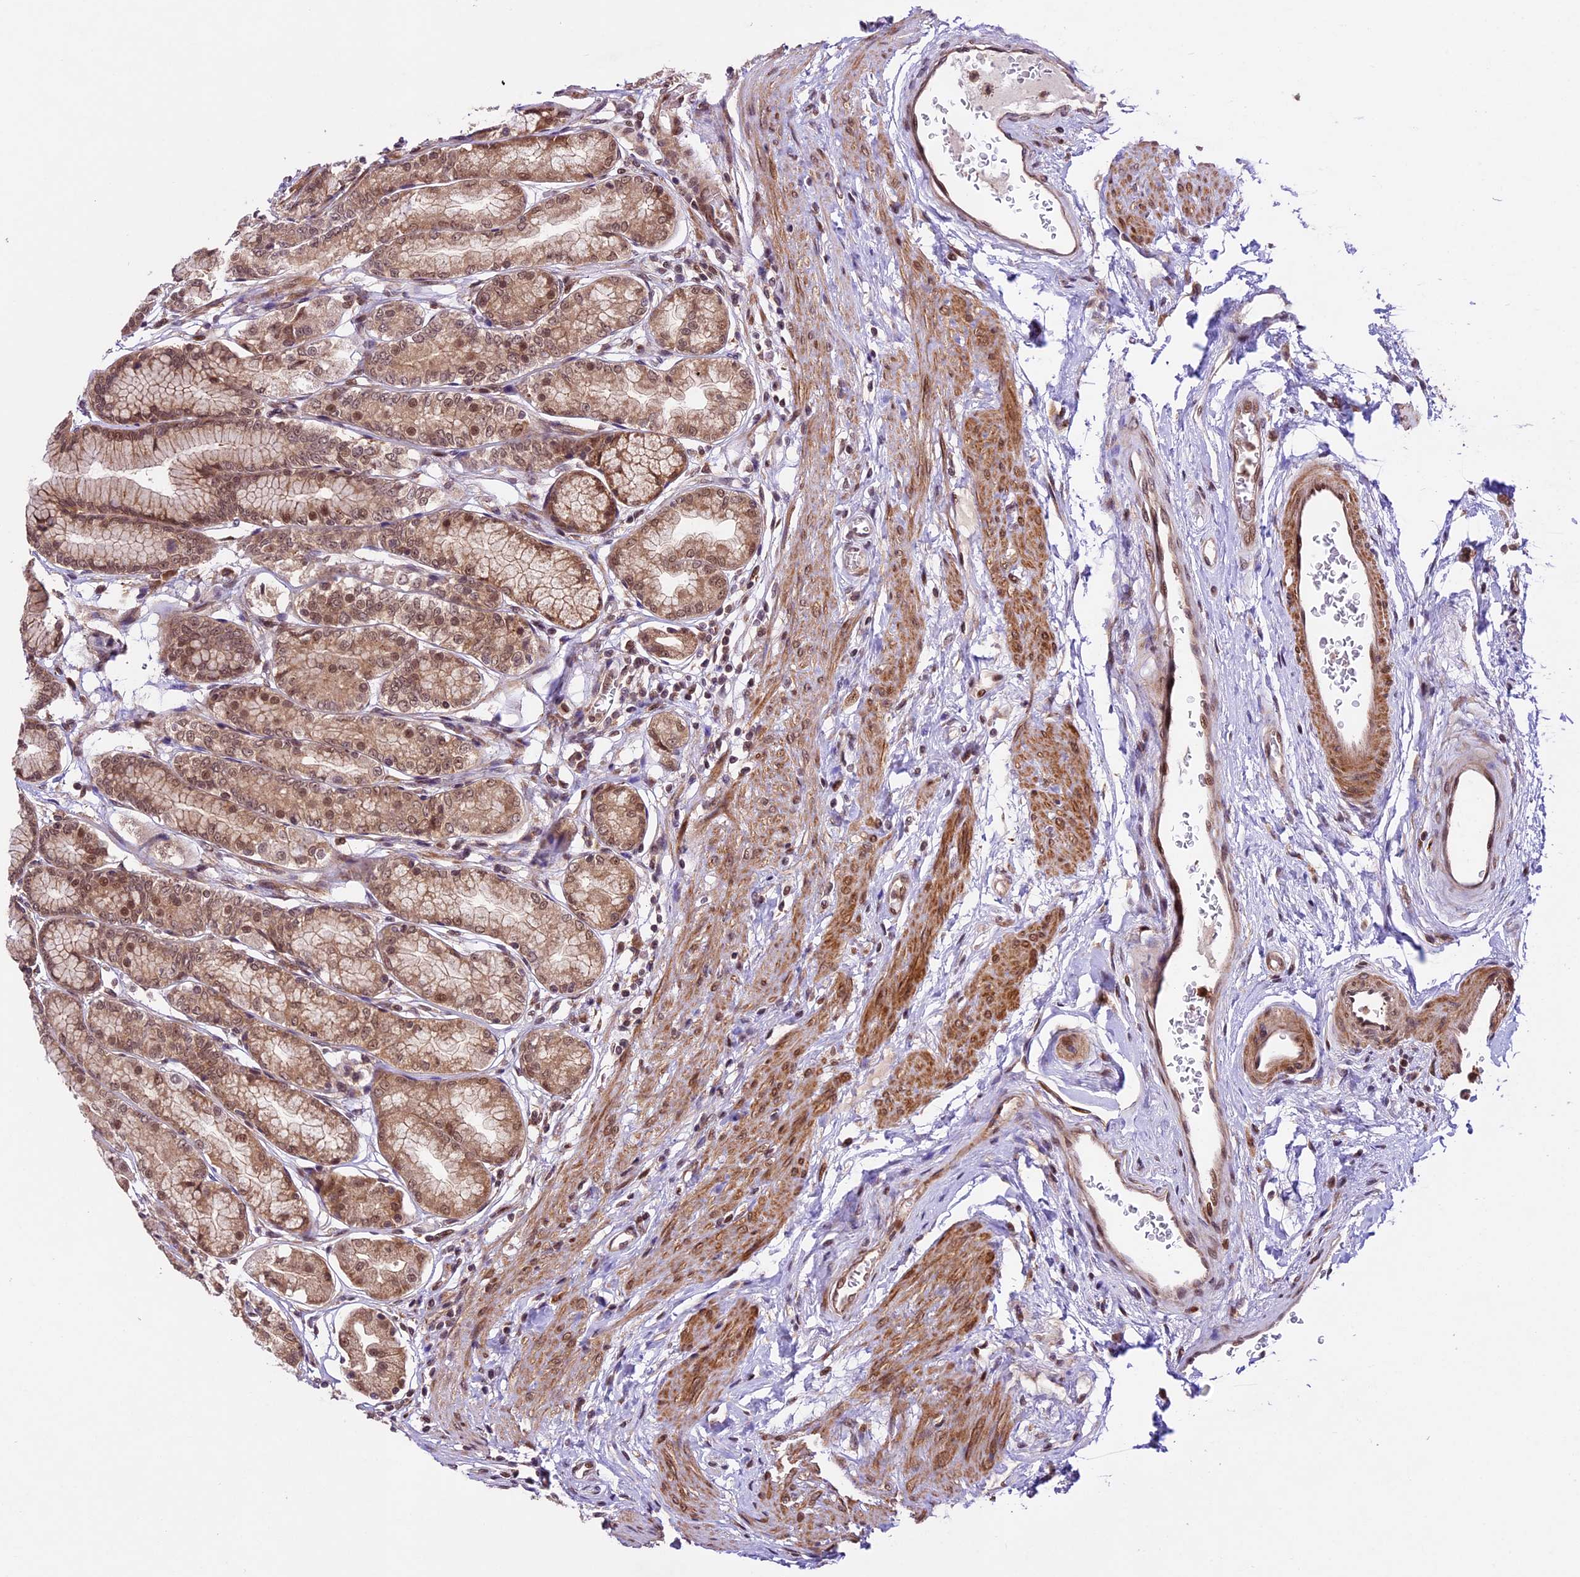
{"staining": {"intensity": "moderate", "quantity": ">75%", "location": "cytoplasmic/membranous,nuclear"}, "tissue": "stomach", "cell_type": "Glandular cells", "image_type": "normal", "snomed": [{"axis": "morphology", "description": "Normal tissue, NOS"}, {"axis": "morphology", "description": "Adenocarcinoma, NOS"}, {"axis": "morphology", "description": "Adenocarcinoma, High grade"}, {"axis": "topography", "description": "Stomach, upper"}, {"axis": "topography", "description": "Stomach"}], "caption": "An image showing moderate cytoplasmic/membranous,nuclear positivity in approximately >75% of glandular cells in benign stomach, as visualized by brown immunohistochemical staining.", "gene": "DHX38", "patient": {"sex": "female", "age": 65}}